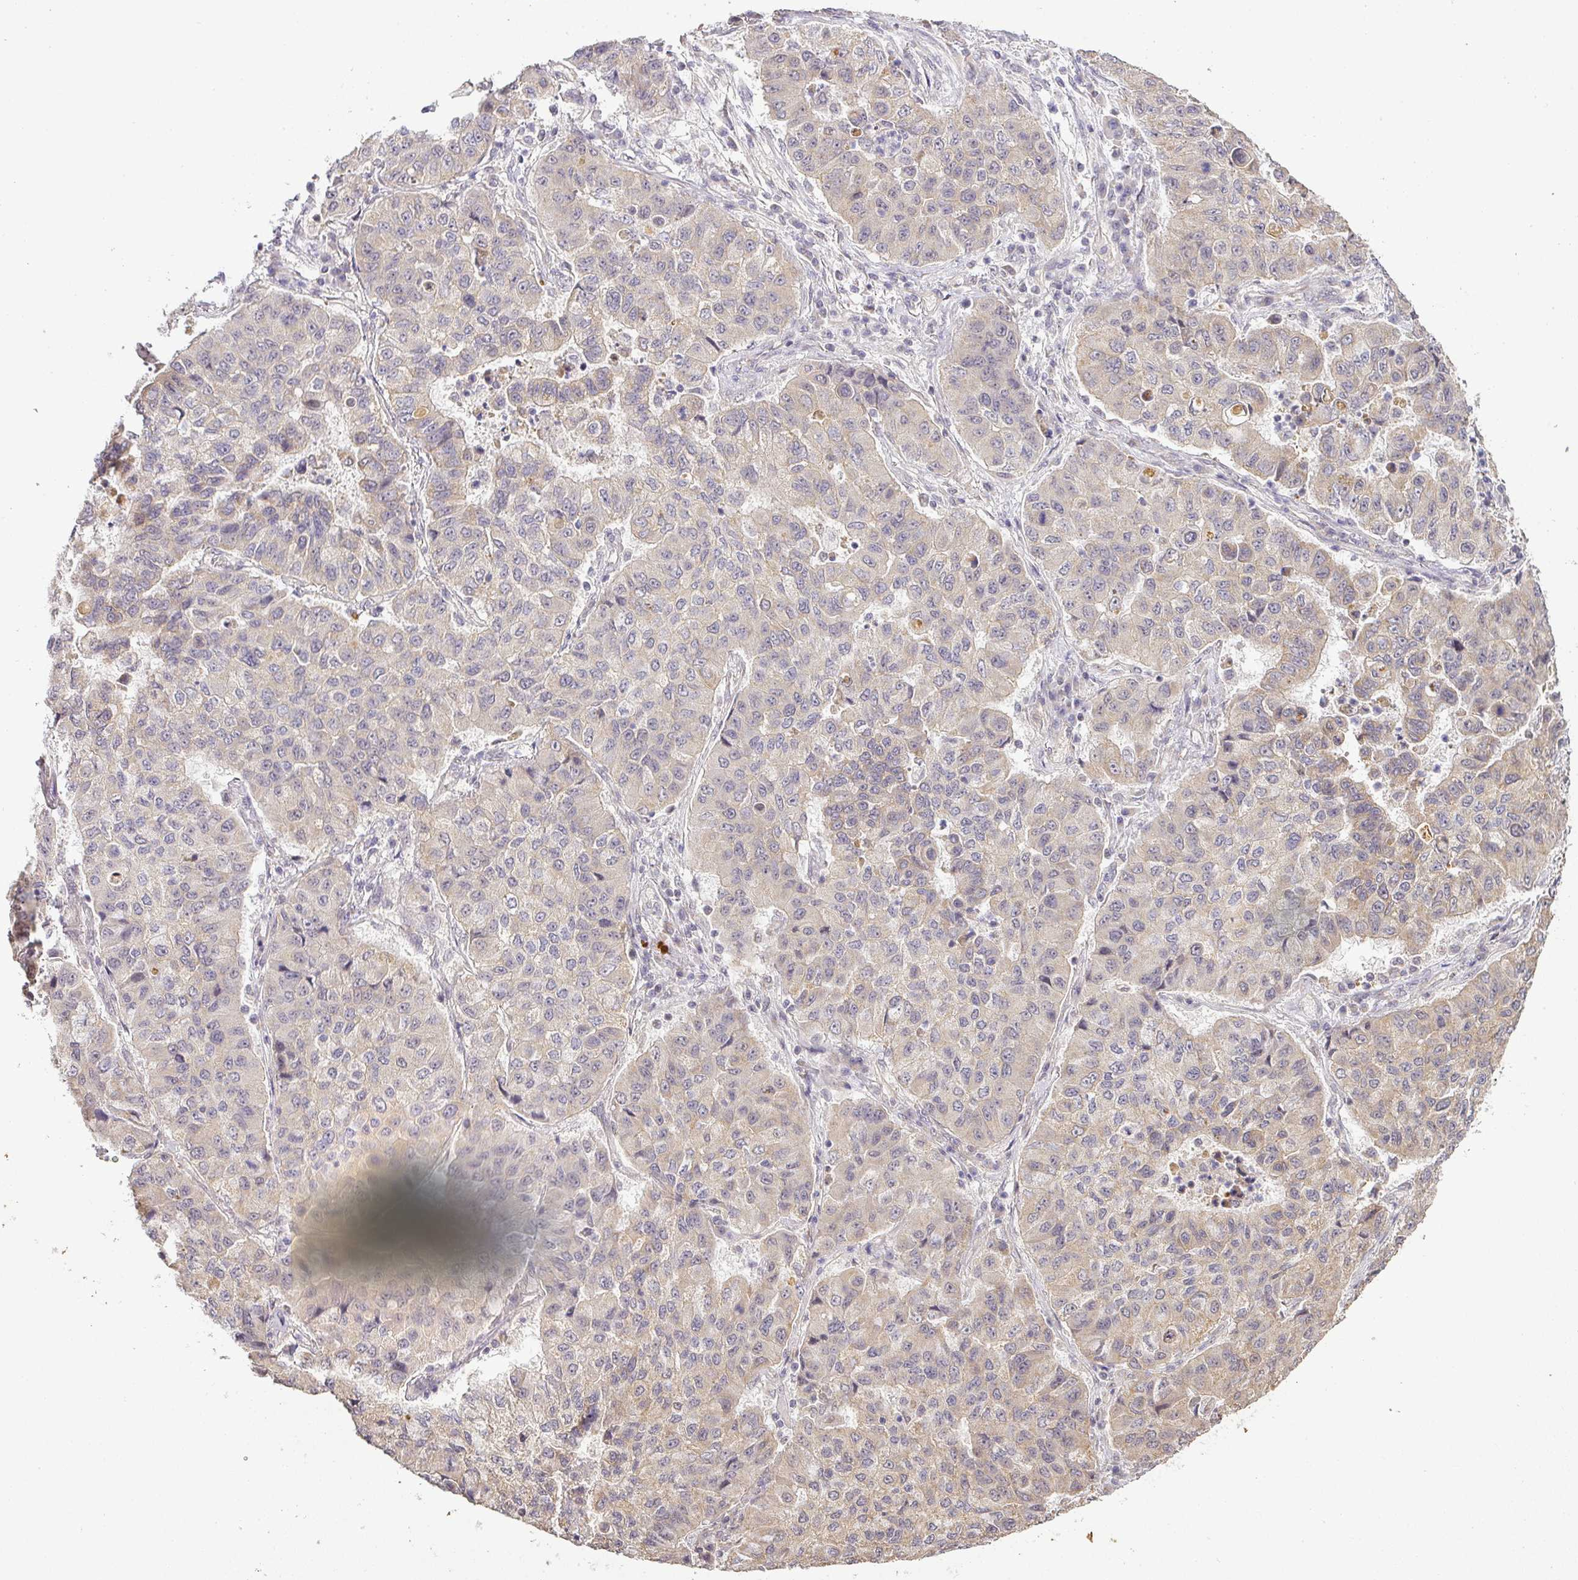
{"staining": {"intensity": "weak", "quantity": "<25%", "location": "cytoplasmic/membranous"}, "tissue": "lung cancer", "cell_type": "Tumor cells", "image_type": "cancer", "snomed": [{"axis": "morphology", "description": "Squamous cell carcinoma, NOS"}, {"axis": "topography", "description": "Lung"}], "caption": "Histopathology image shows no protein expression in tumor cells of squamous cell carcinoma (lung) tissue.", "gene": "MYOM2", "patient": {"sex": "male", "age": 74}}